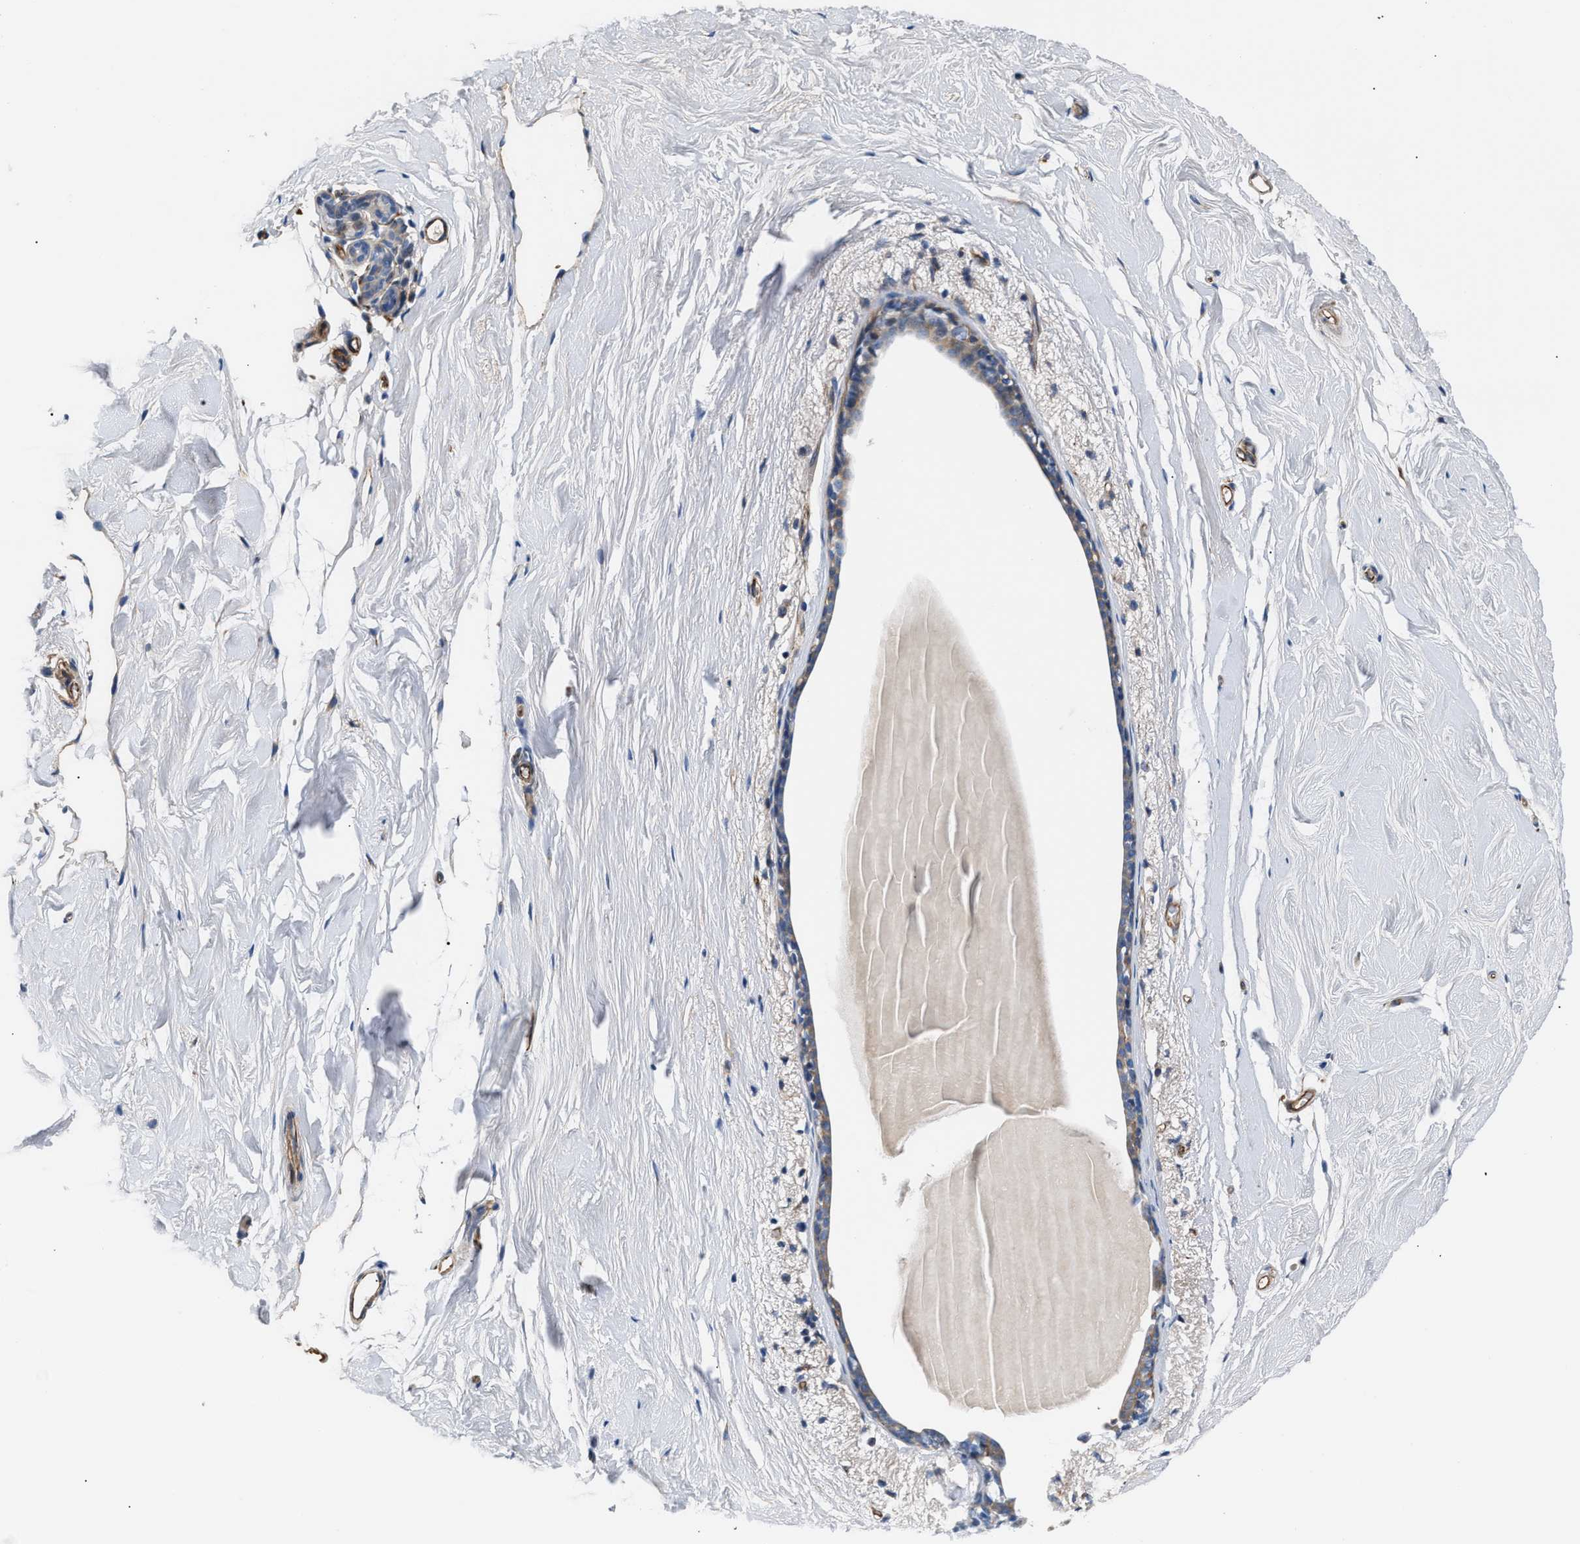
{"staining": {"intensity": "negative", "quantity": "none", "location": "none"}, "tissue": "breast", "cell_type": "Adipocytes", "image_type": "normal", "snomed": [{"axis": "morphology", "description": "Normal tissue, NOS"}, {"axis": "topography", "description": "Breast"}], "caption": "Immunohistochemistry micrograph of normal human breast stained for a protein (brown), which reveals no expression in adipocytes. (DAB (3,3'-diaminobenzidine) immunohistochemistry with hematoxylin counter stain).", "gene": "TFPI", "patient": {"sex": "female", "age": 62}}